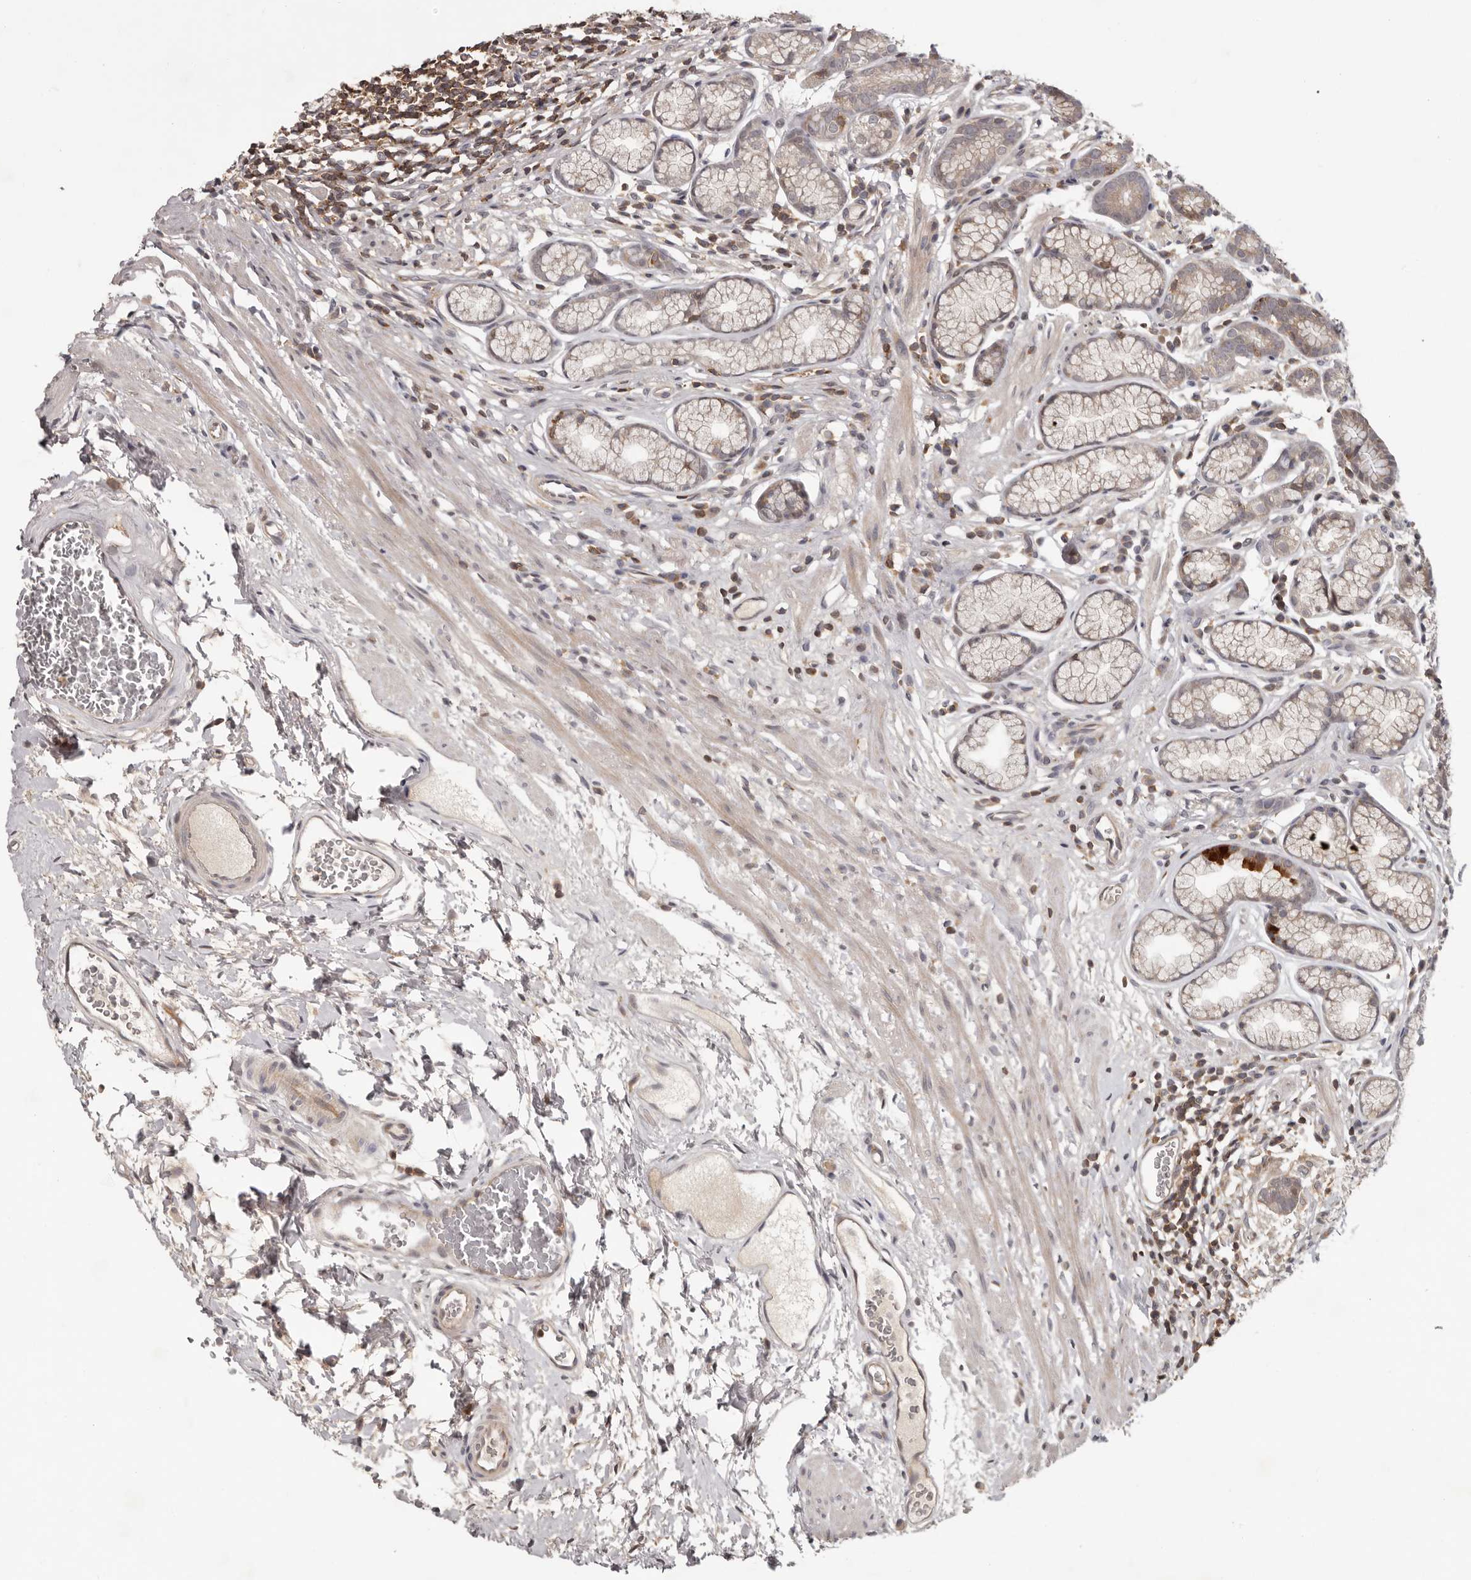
{"staining": {"intensity": "weak", "quantity": "<25%", "location": "cytoplasmic/membranous"}, "tissue": "stomach", "cell_type": "Glandular cells", "image_type": "normal", "snomed": [{"axis": "morphology", "description": "Normal tissue, NOS"}, {"axis": "topography", "description": "Stomach"}], "caption": "DAB immunohistochemical staining of normal stomach displays no significant positivity in glandular cells.", "gene": "ANKRD44", "patient": {"sex": "male", "age": 42}}